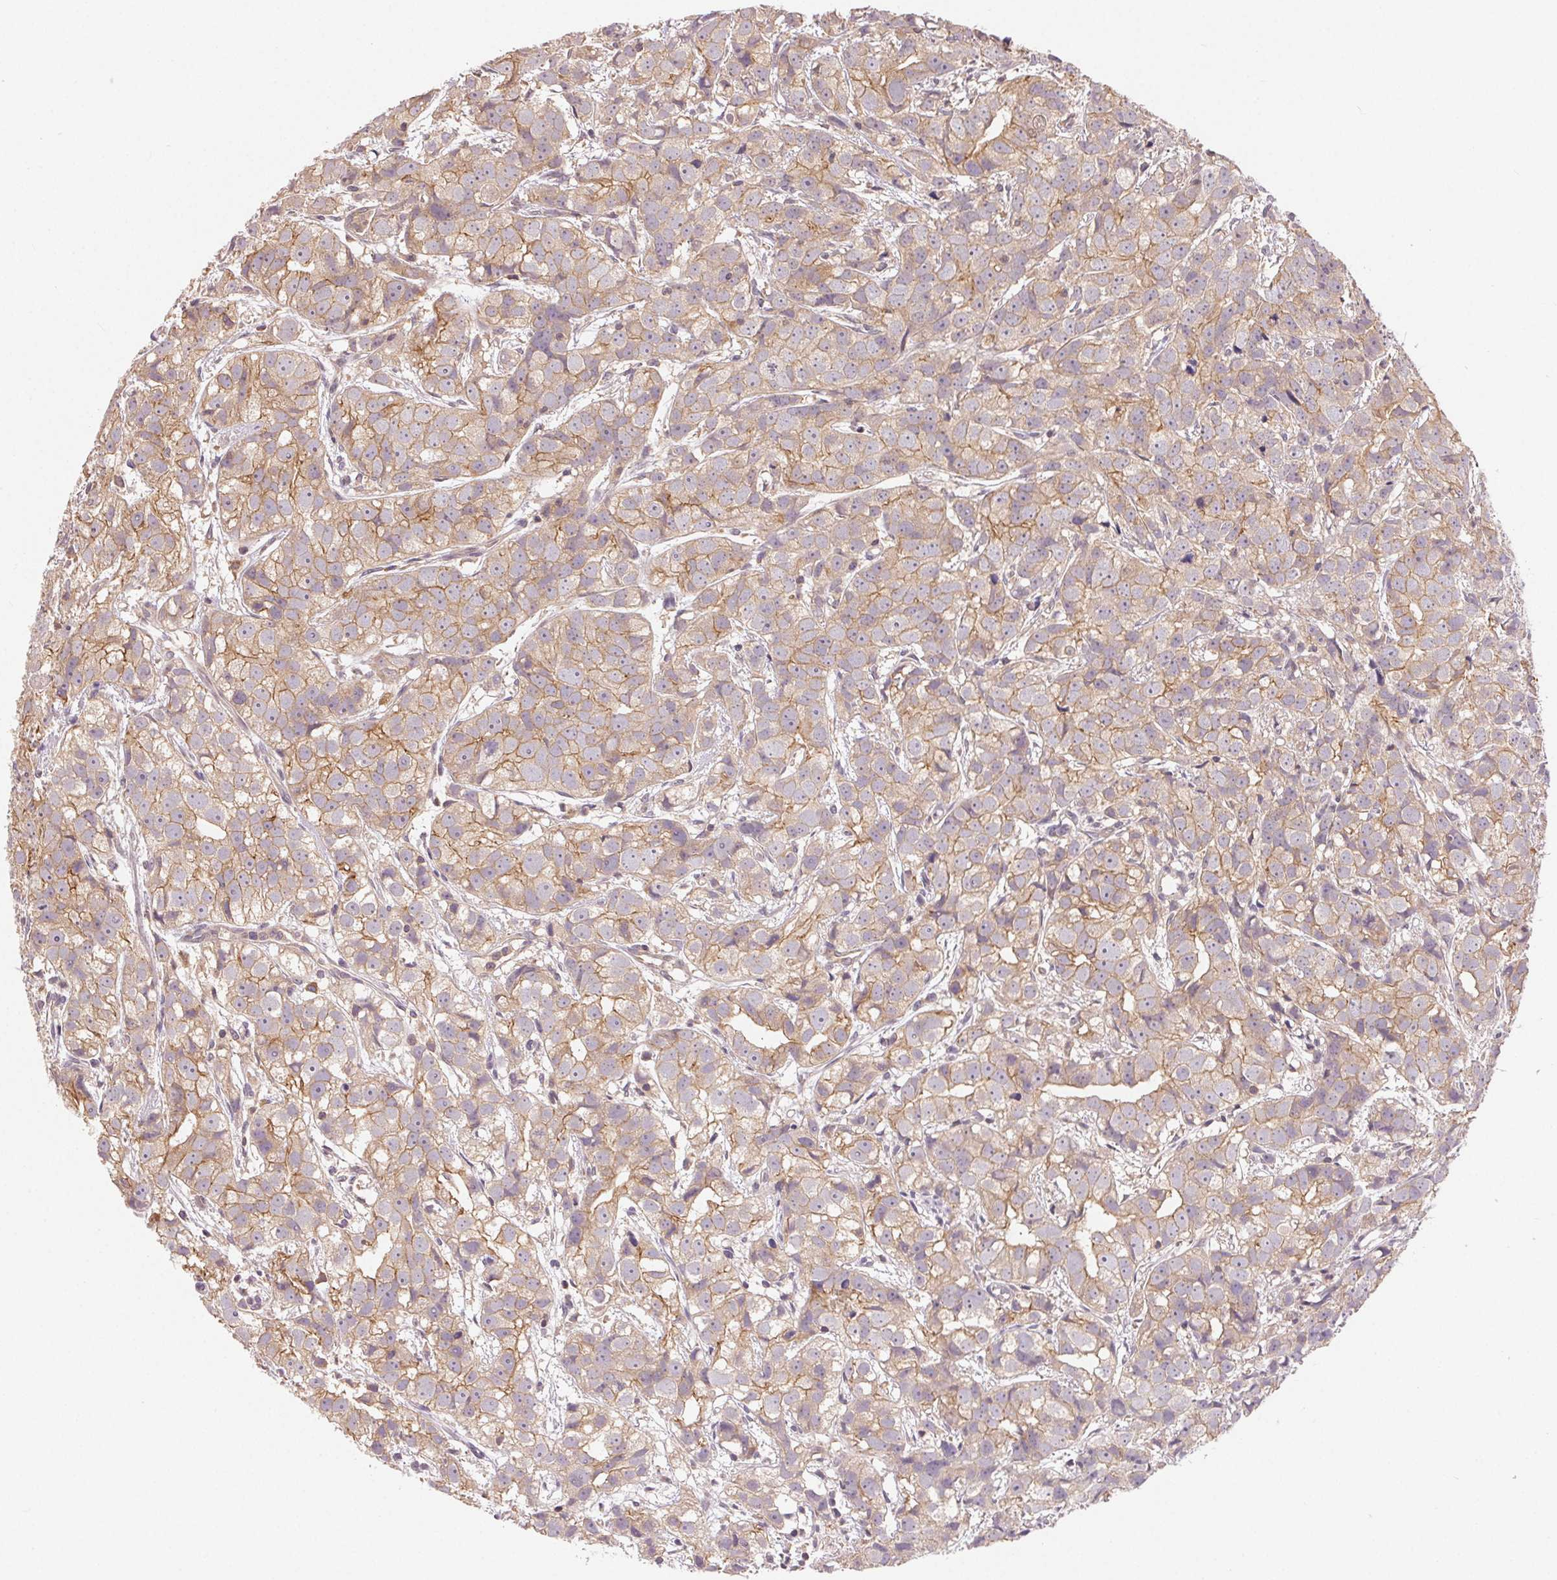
{"staining": {"intensity": "moderate", "quantity": "25%-75%", "location": "cytoplasmic/membranous"}, "tissue": "prostate cancer", "cell_type": "Tumor cells", "image_type": "cancer", "snomed": [{"axis": "morphology", "description": "Adenocarcinoma, High grade"}, {"axis": "topography", "description": "Prostate"}], "caption": "Tumor cells exhibit medium levels of moderate cytoplasmic/membranous positivity in about 25%-75% of cells in human prostate adenocarcinoma (high-grade). (DAB IHC with brightfield microscopy, high magnification).", "gene": "MAPKAPK2", "patient": {"sex": "male", "age": 68}}